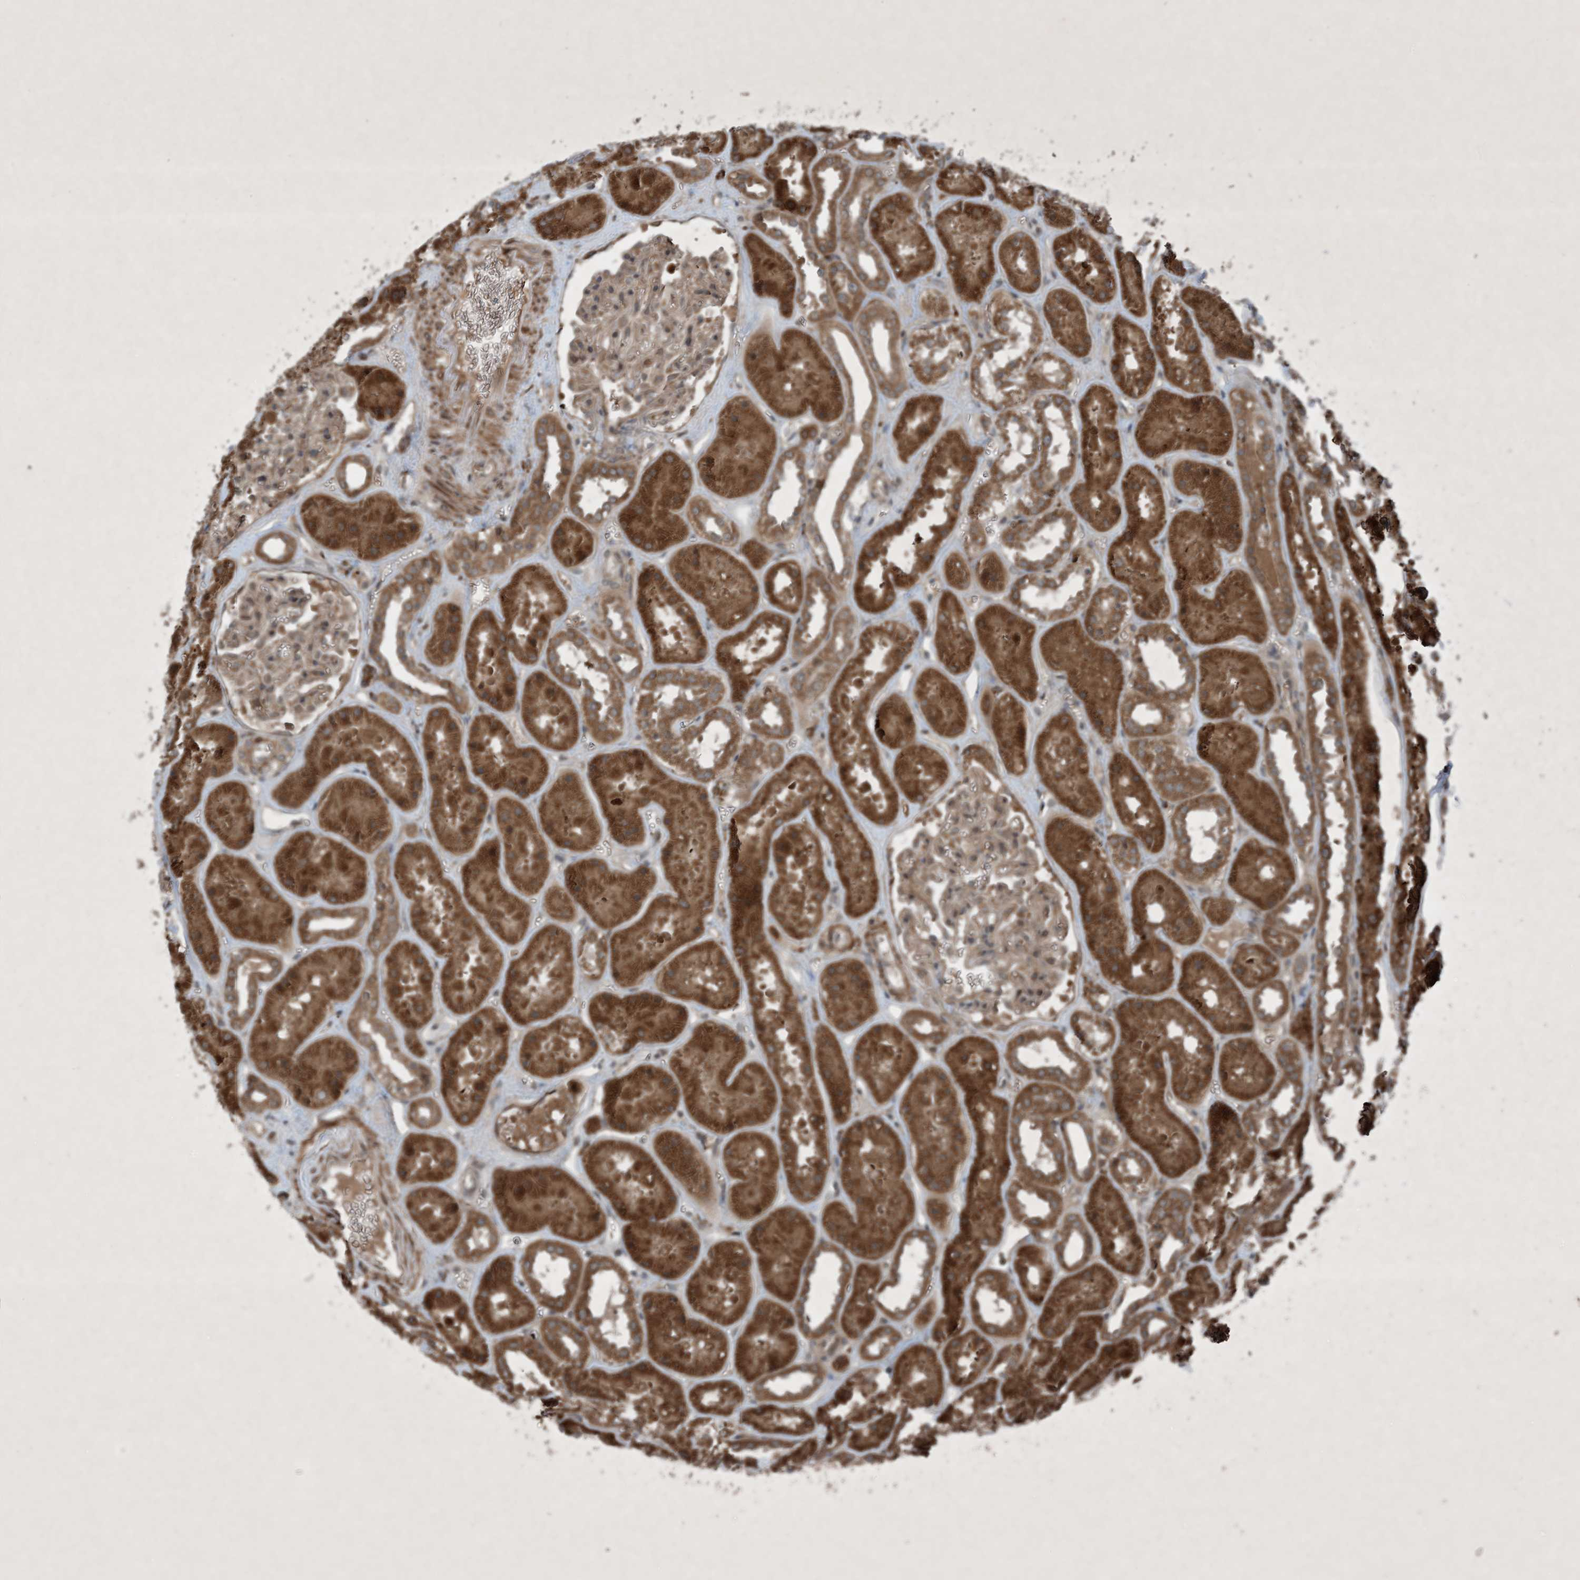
{"staining": {"intensity": "weak", "quantity": ">75%", "location": "cytoplasmic/membranous"}, "tissue": "kidney", "cell_type": "Cells in glomeruli", "image_type": "normal", "snomed": [{"axis": "morphology", "description": "Normal tissue, NOS"}, {"axis": "topography", "description": "Kidney"}], "caption": "Protein staining demonstrates weak cytoplasmic/membranous staining in about >75% of cells in glomeruli in benign kidney. Nuclei are stained in blue.", "gene": "GNG5", "patient": {"sex": "female", "age": 41}}